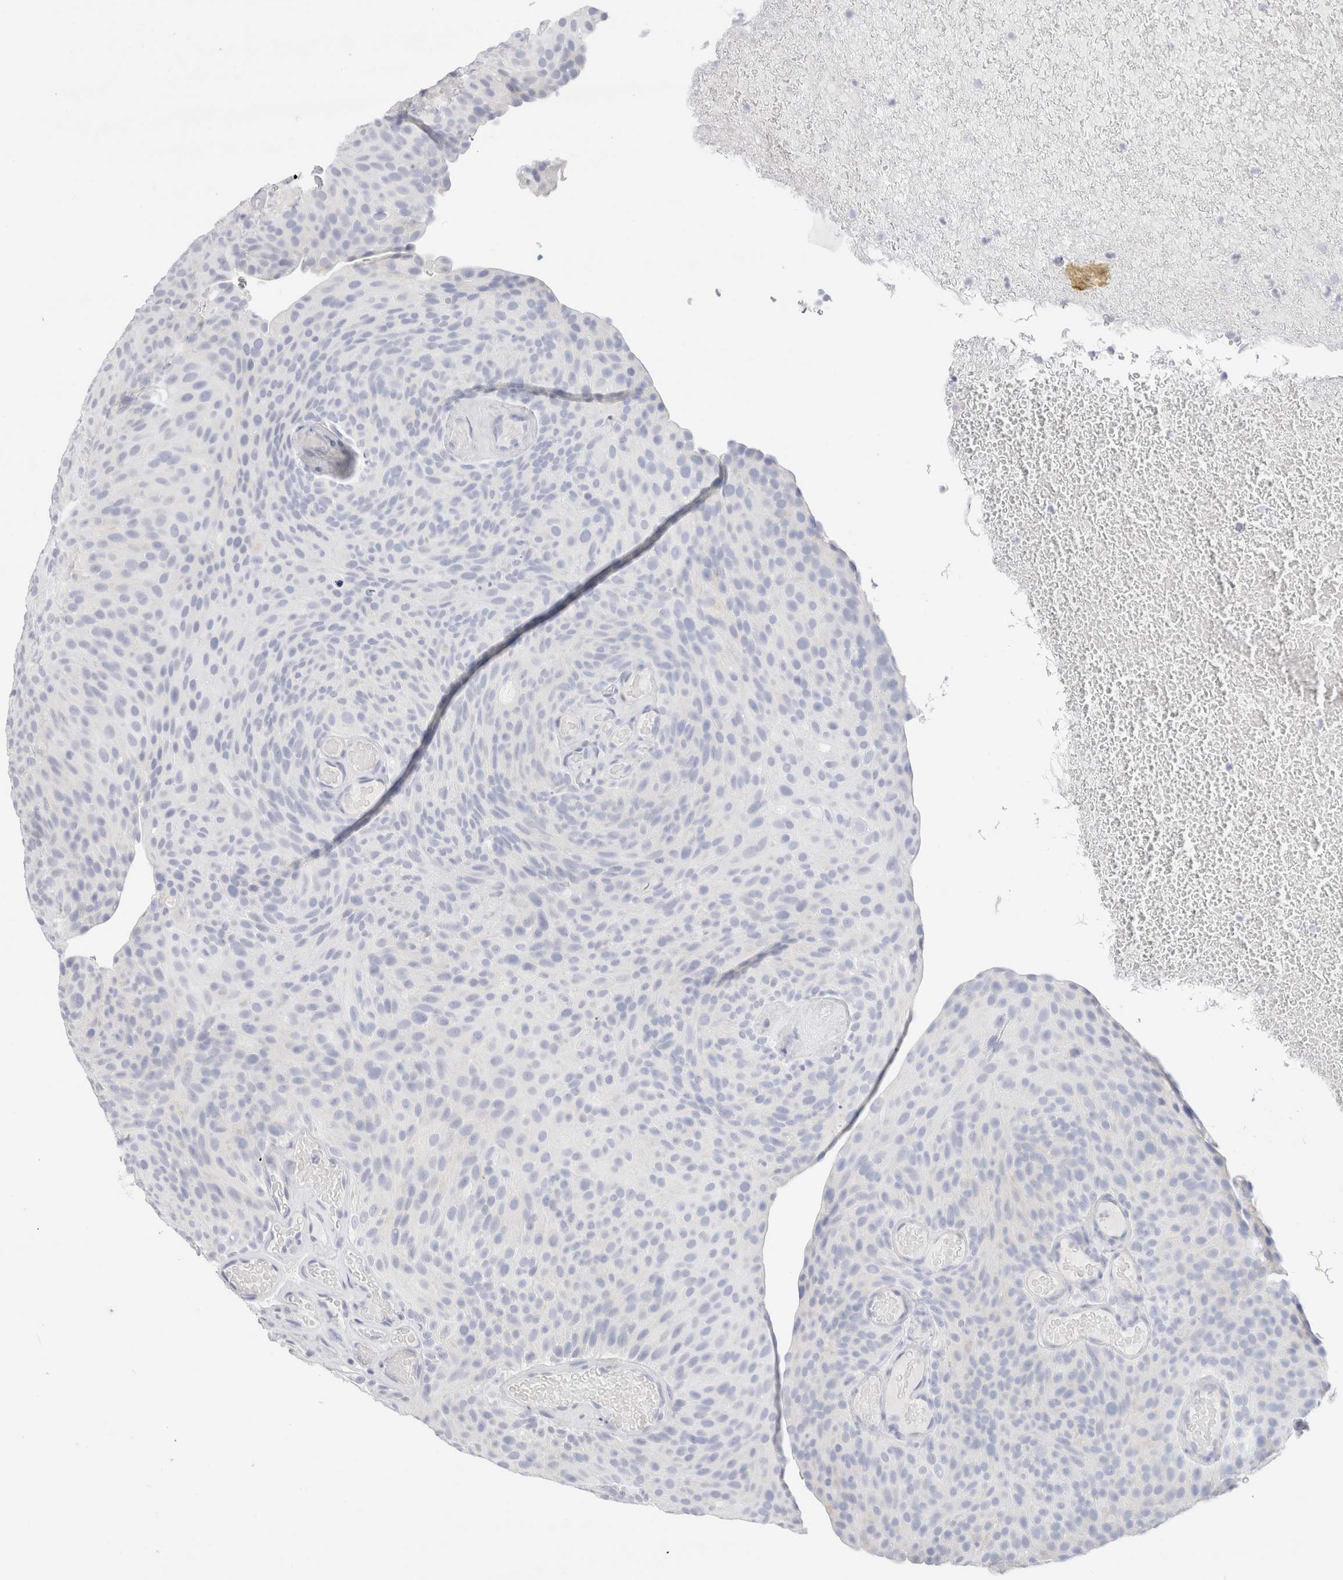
{"staining": {"intensity": "negative", "quantity": "none", "location": "none"}, "tissue": "urothelial cancer", "cell_type": "Tumor cells", "image_type": "cancer", "snomed": [{"axis": "morphology", "description": "Urothelial carcinoma, Low grade"}, {"axis": "topography", "description": "Urinary bladder"}], "caption": "This micrograph is of urothelial cancer stained with immunohistochemistry to label a protein in brown with the nuclei are counter-stained blue. There is no expression in tumor cells. (Brightfield microscopy of DAB (3,3'-diaminobenzidine) IHC at high magnification).", "gene": "GADD45G", "patient": {"sex": "male", "age": 78}}